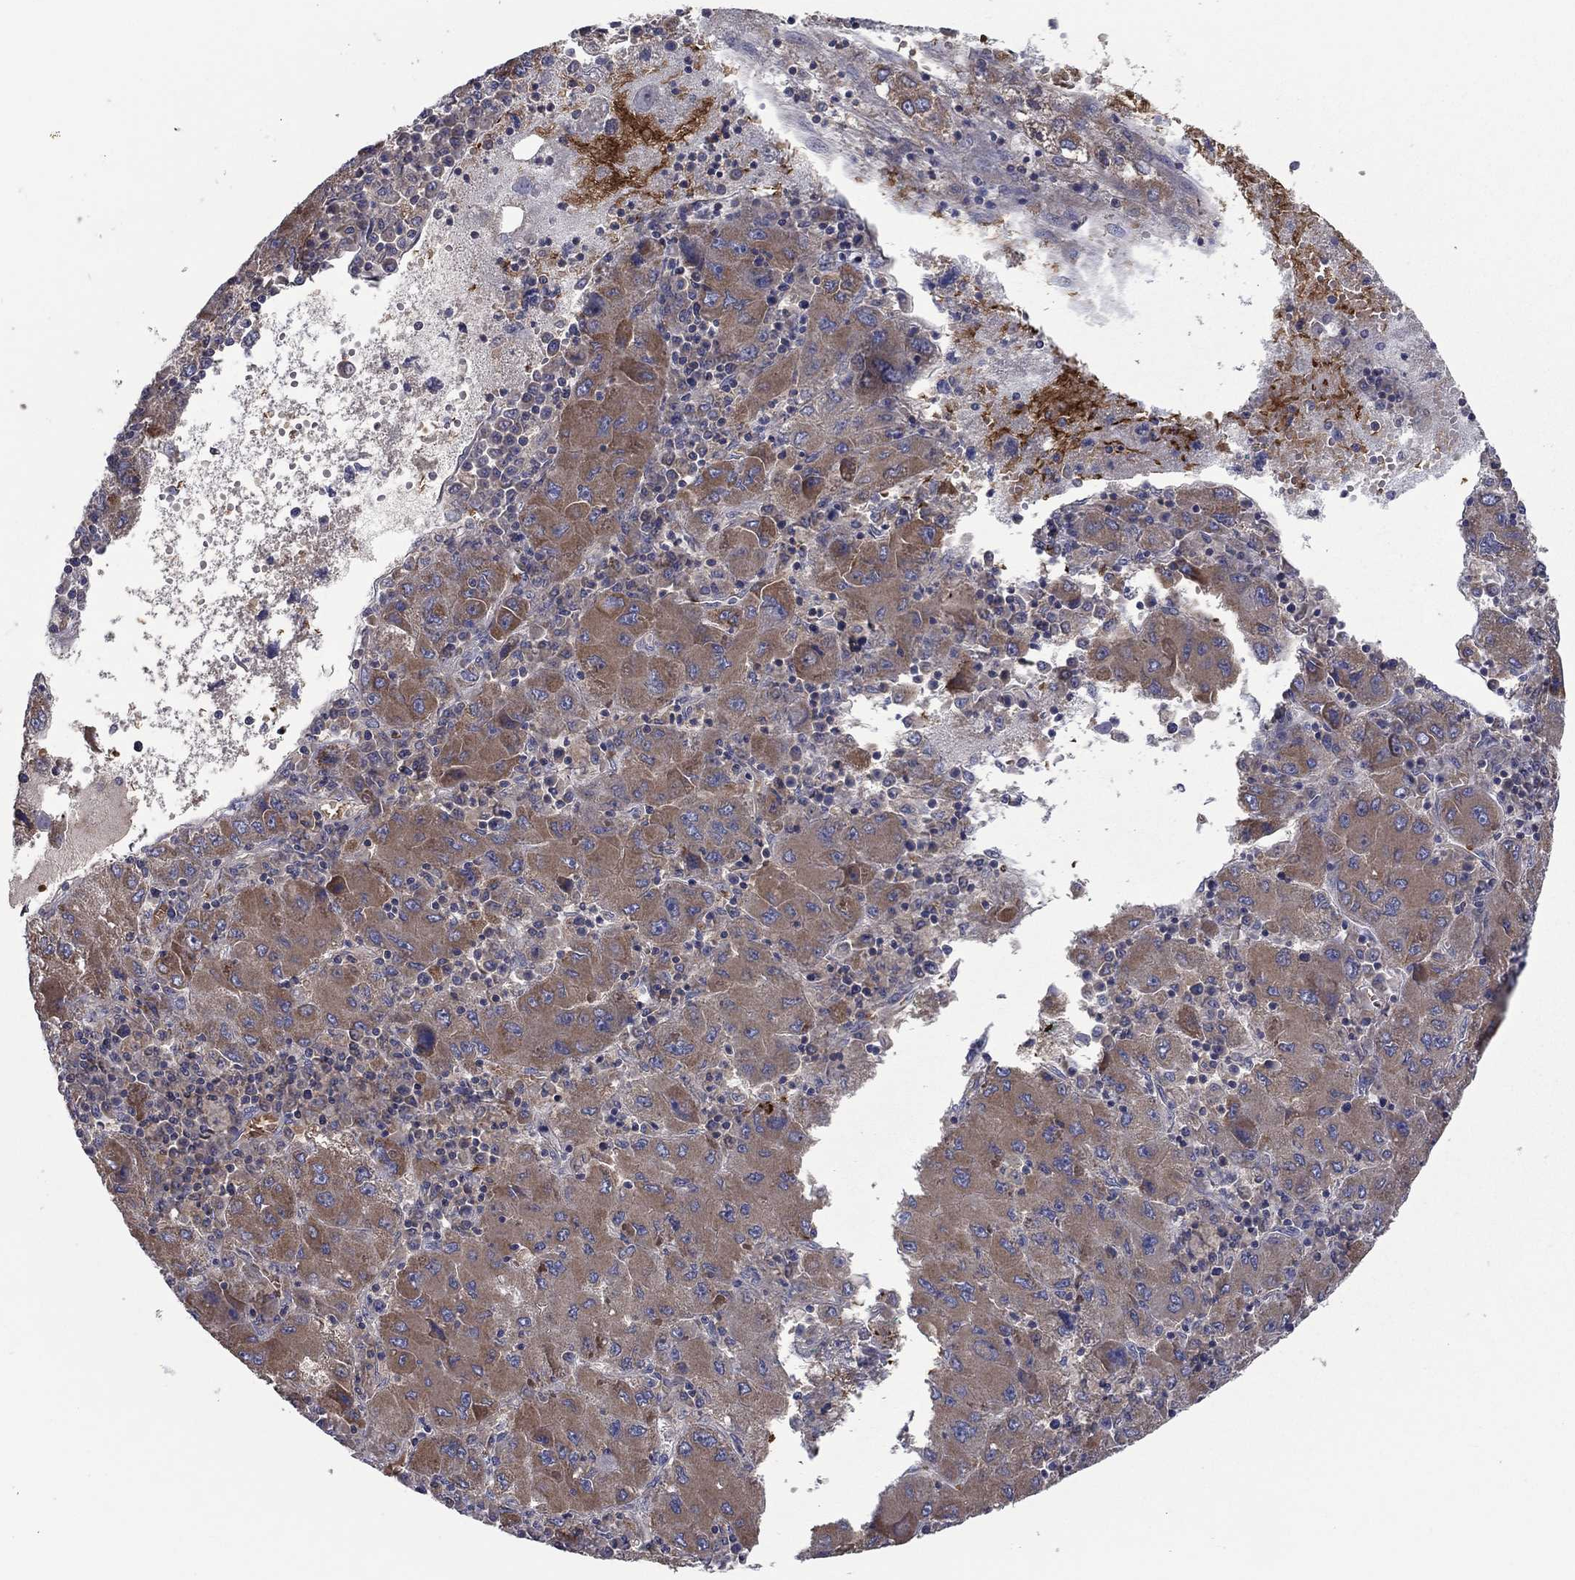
{"staining": {"intensity": "moderate", "quantity": "<25%", "location": "cytoplasmic/membranous"}, "tissue": "liver cancer", "cell_type": "Tumor cells", "image_type": "cancer", "snomed": [{"axis": "morphology", "description": "Carcinoma, Hepatocellular, NOS"}, {"axis": "topography", "description": "Liver"}], "caption": "A brown stain shows moderate cytoplasmic/membranous positivity of a protein in human liver cancer tumor cells. (DAB IHC, brown staining for protein, blue staining for nuclei).", "gene": "RNF123", "patient": {"sex": "male", "age": 75}}